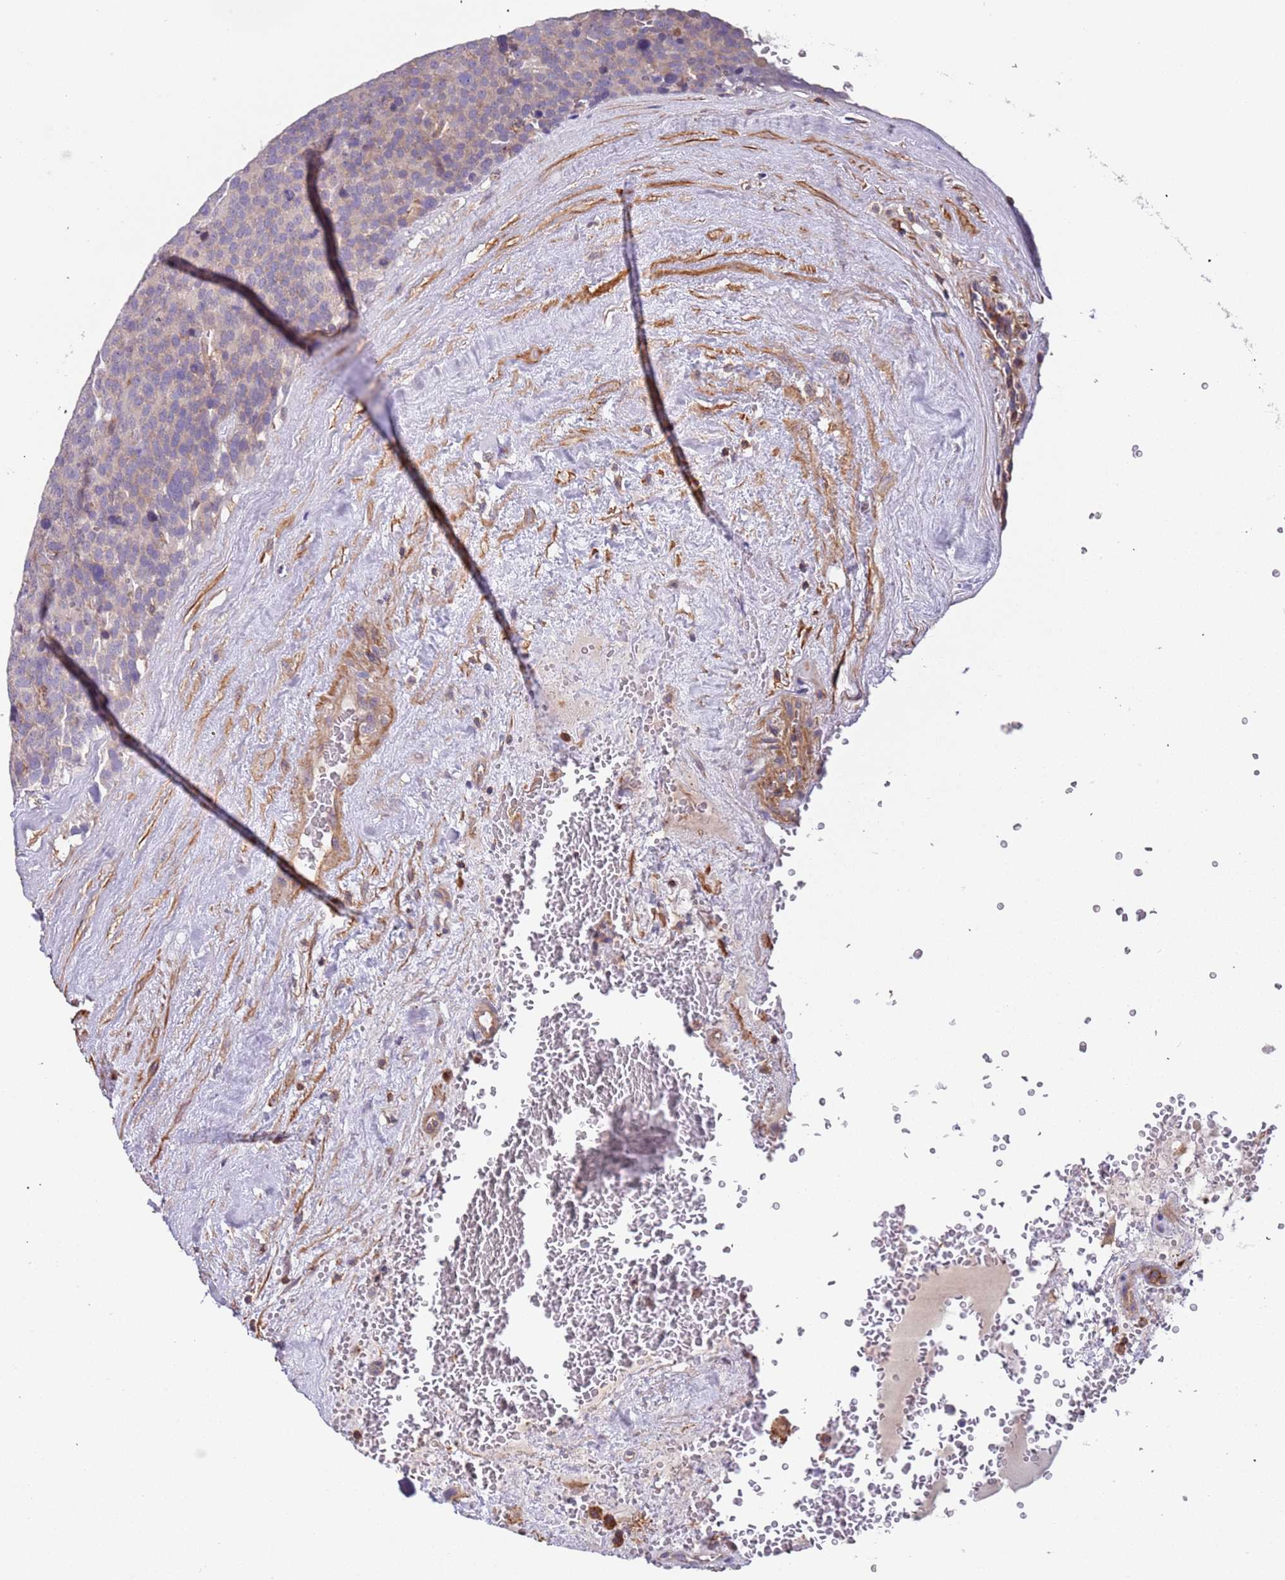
{"staining": {"intensity": "negative", "quantity": "none", "location": "none"}, "tissue": "testis cancer", "cell_type": "Tumor cells", "image_type": "cancer", "snomed": [{"axis": "morphology", "description": "Seminoma, NOS"}, {"axis": "topography", "description": "Testis"}], "caption": "Immunohistochemistry (IHC) of human testis seminoma exhibits no staining in tumor cells.", "gene": "SYT4", "patient": {"sex": "male", "age": 71}}